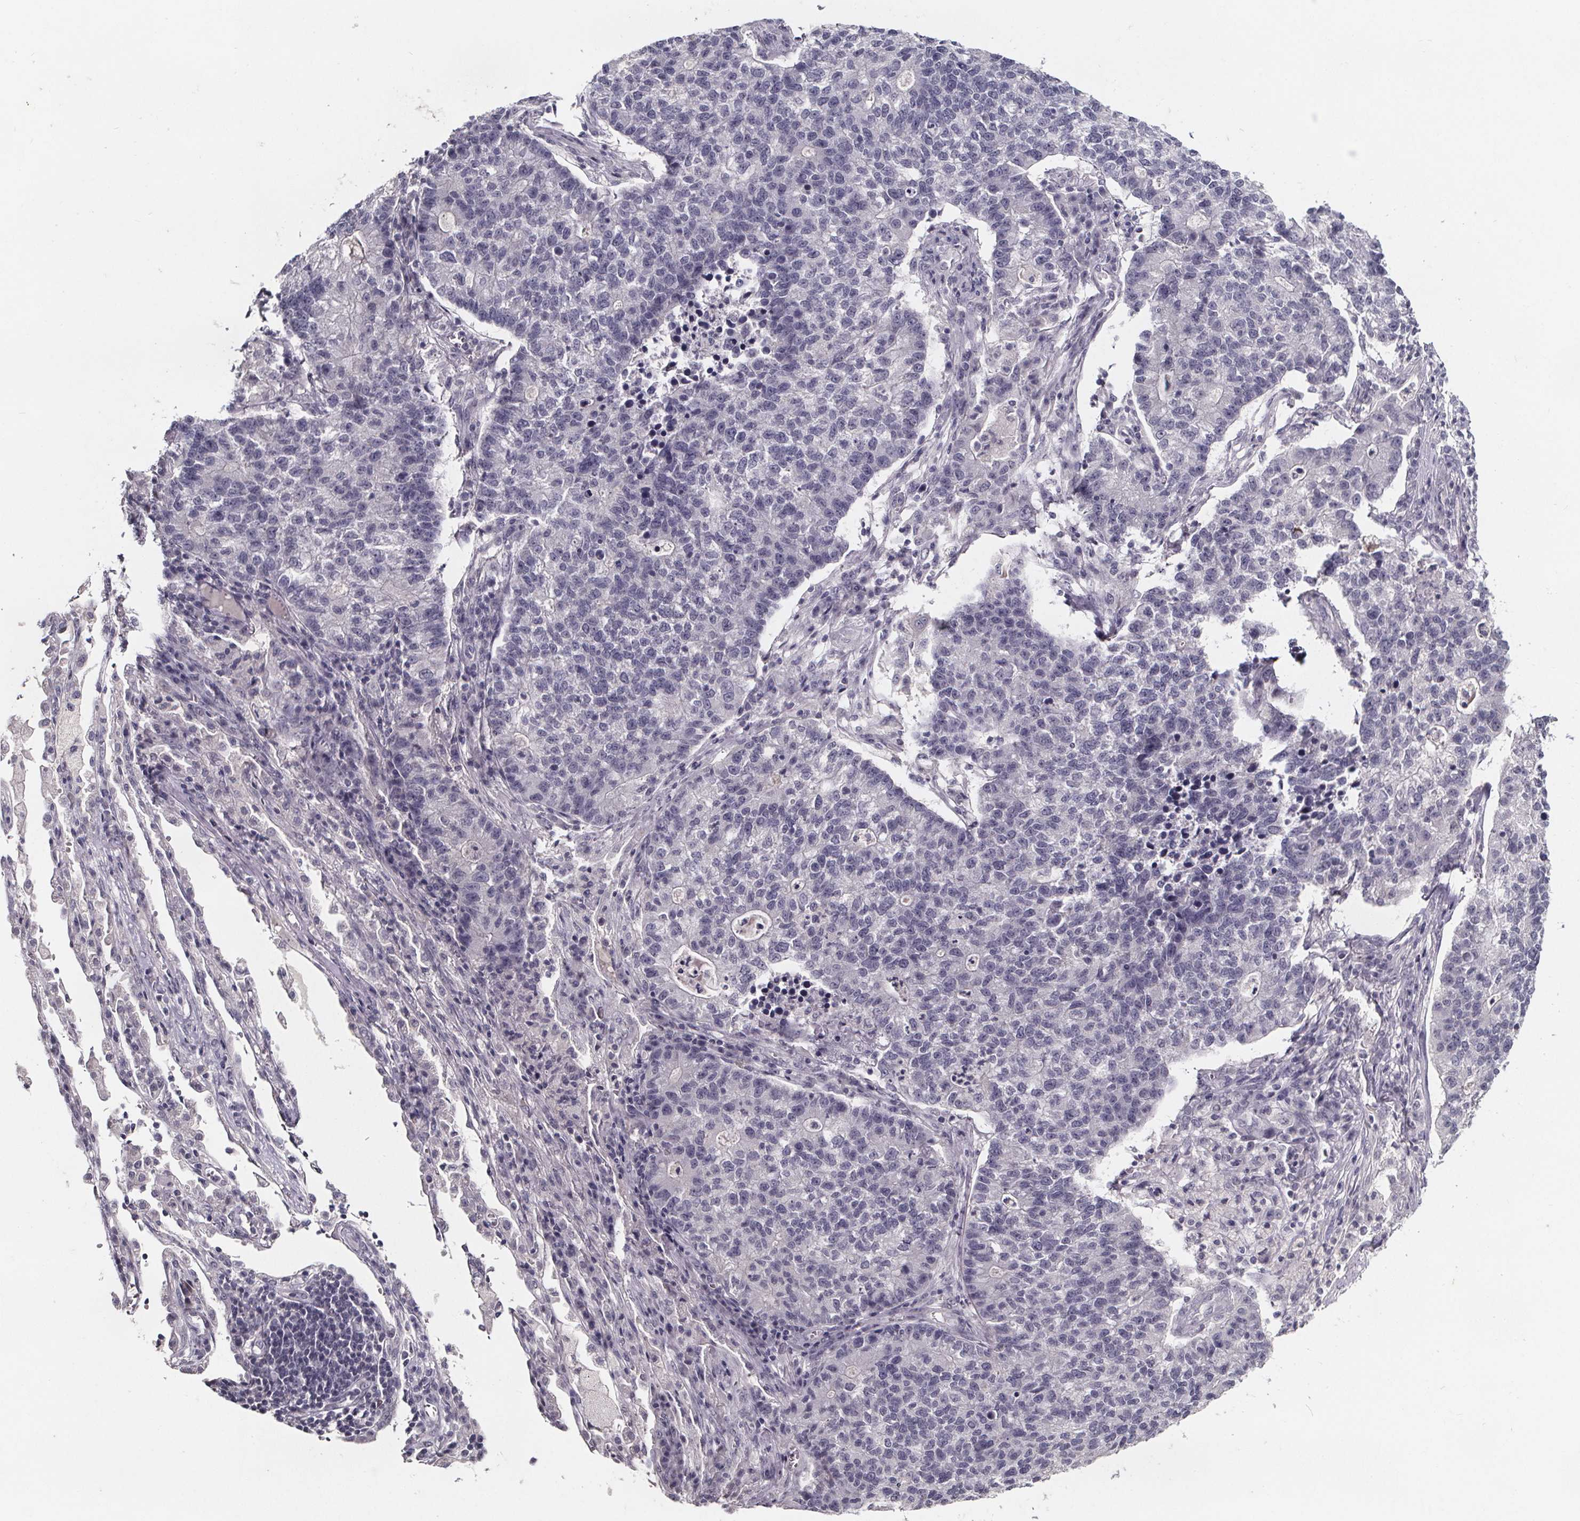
{"staining": {"intensity": "negative", "quantity": "none", "location": "none"}, "tissue": "lung cancer", "cell_type": "Tumor cells", "image_type": "cancer", "snomed": [{"axis": "morphology", "description": "Adenocarcinoma, NOS"}, {"axis": "topography", "description": "Lung"}], "caption": "DAB immunohistochemical staining of lung cancer (adenocarcinoma) reveals no significant positivity in tumor cells. (DAB (3,3'-diaminobenzidine) immunohistochemistry visualized using brightfield microscopy, high magnification).", "gene": "AR", "patient": {"sex": "male", "age": 57}}